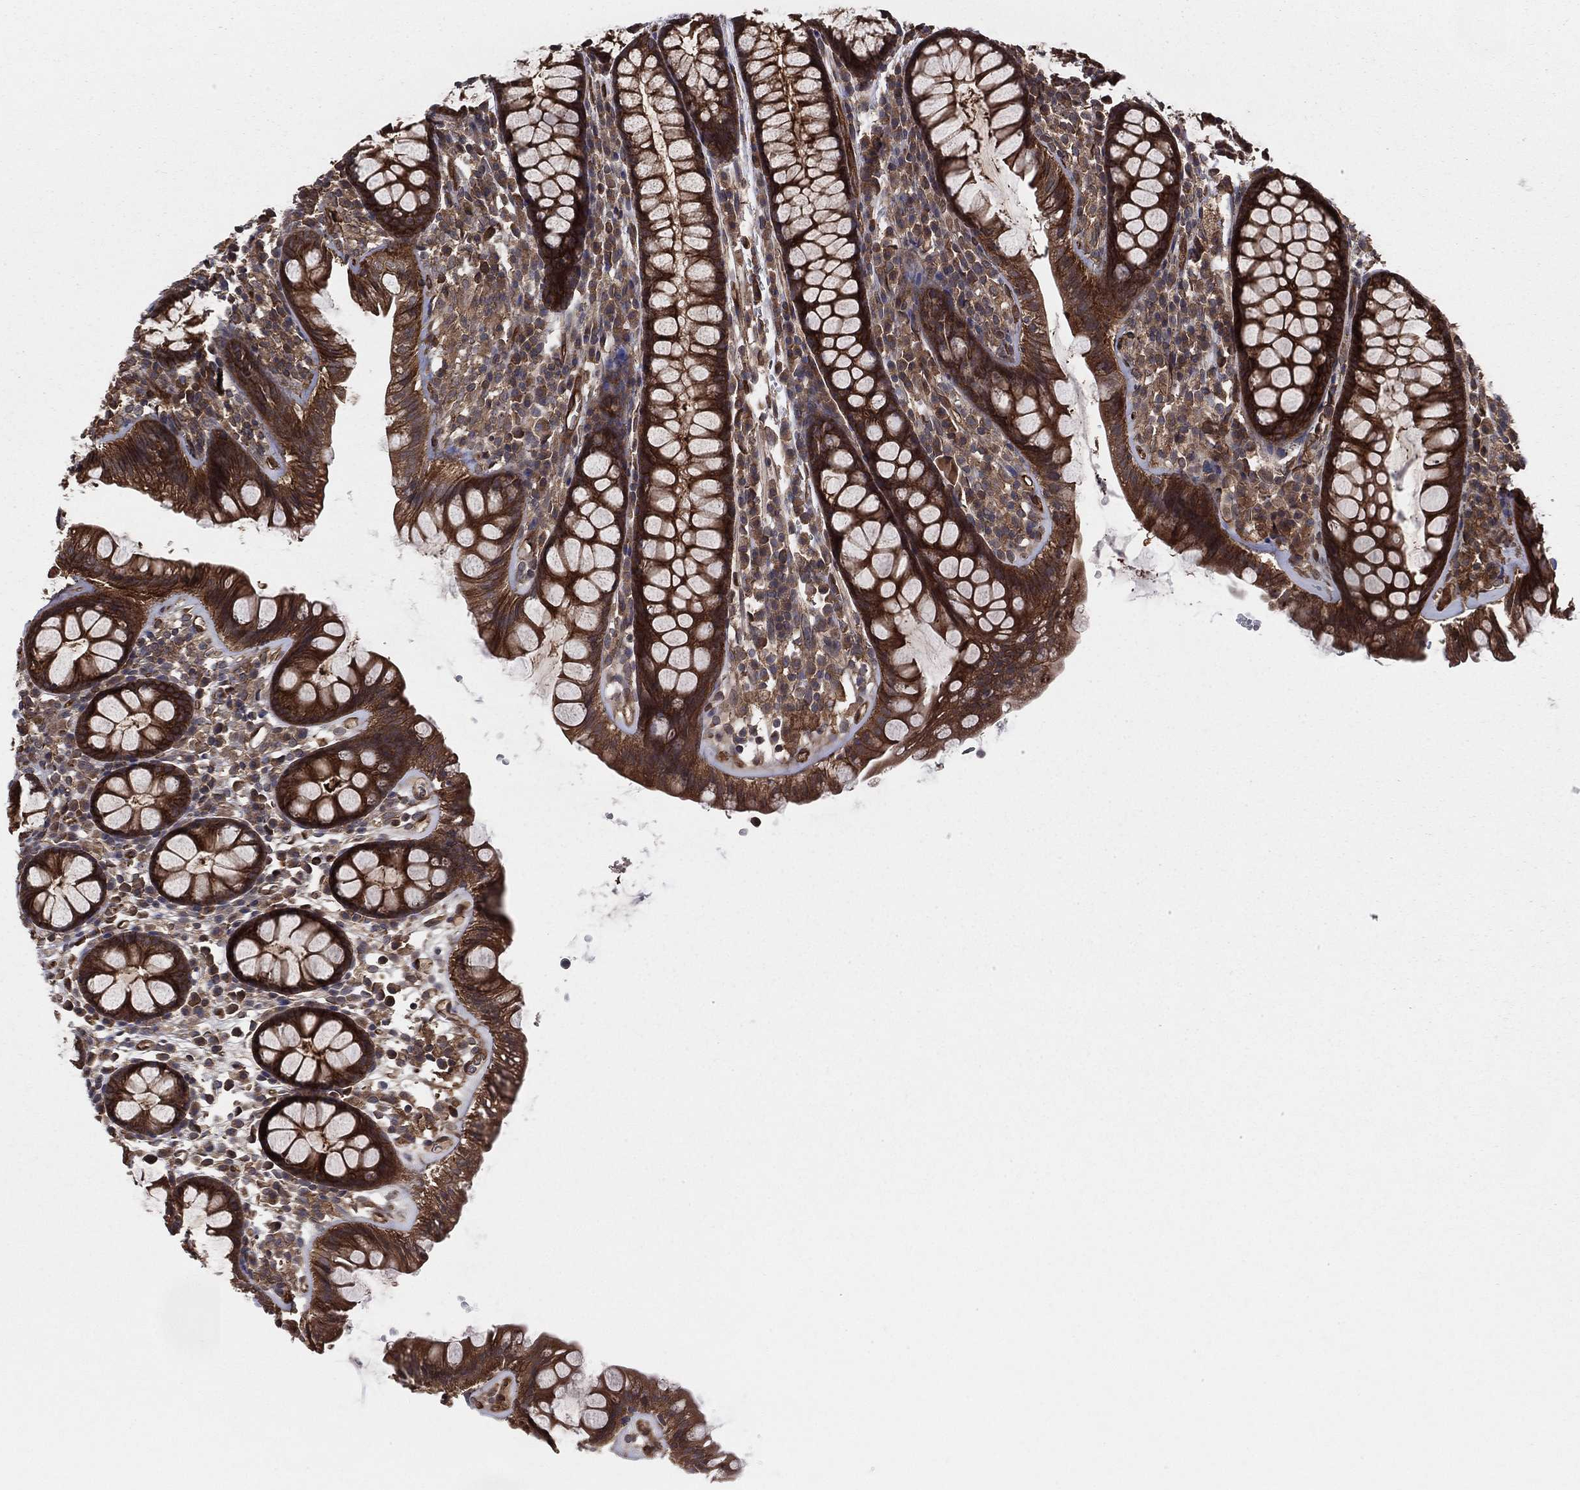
{"staining": {"intensity": "moderate", "quantity": "25%-75%", "location": "cytoplasmic/membranous"}, "tissue": "colon", "cell_type": "Endothelial cells", "image_type": "normal", "snomed": [{"axis": "morphology", "description": "Normal tissue, NOS"}, {"axis": "topography", "description": "Colon"}], "caption": "The image demonstrates immunohistochemical staining of unremarkable colon. There is moderate cytoplasmic/membranous positivity is identified in about 25%-75% of endothelial cells.", "gene": "CERT1", "patient": {"sex": "male", "age": 76}}